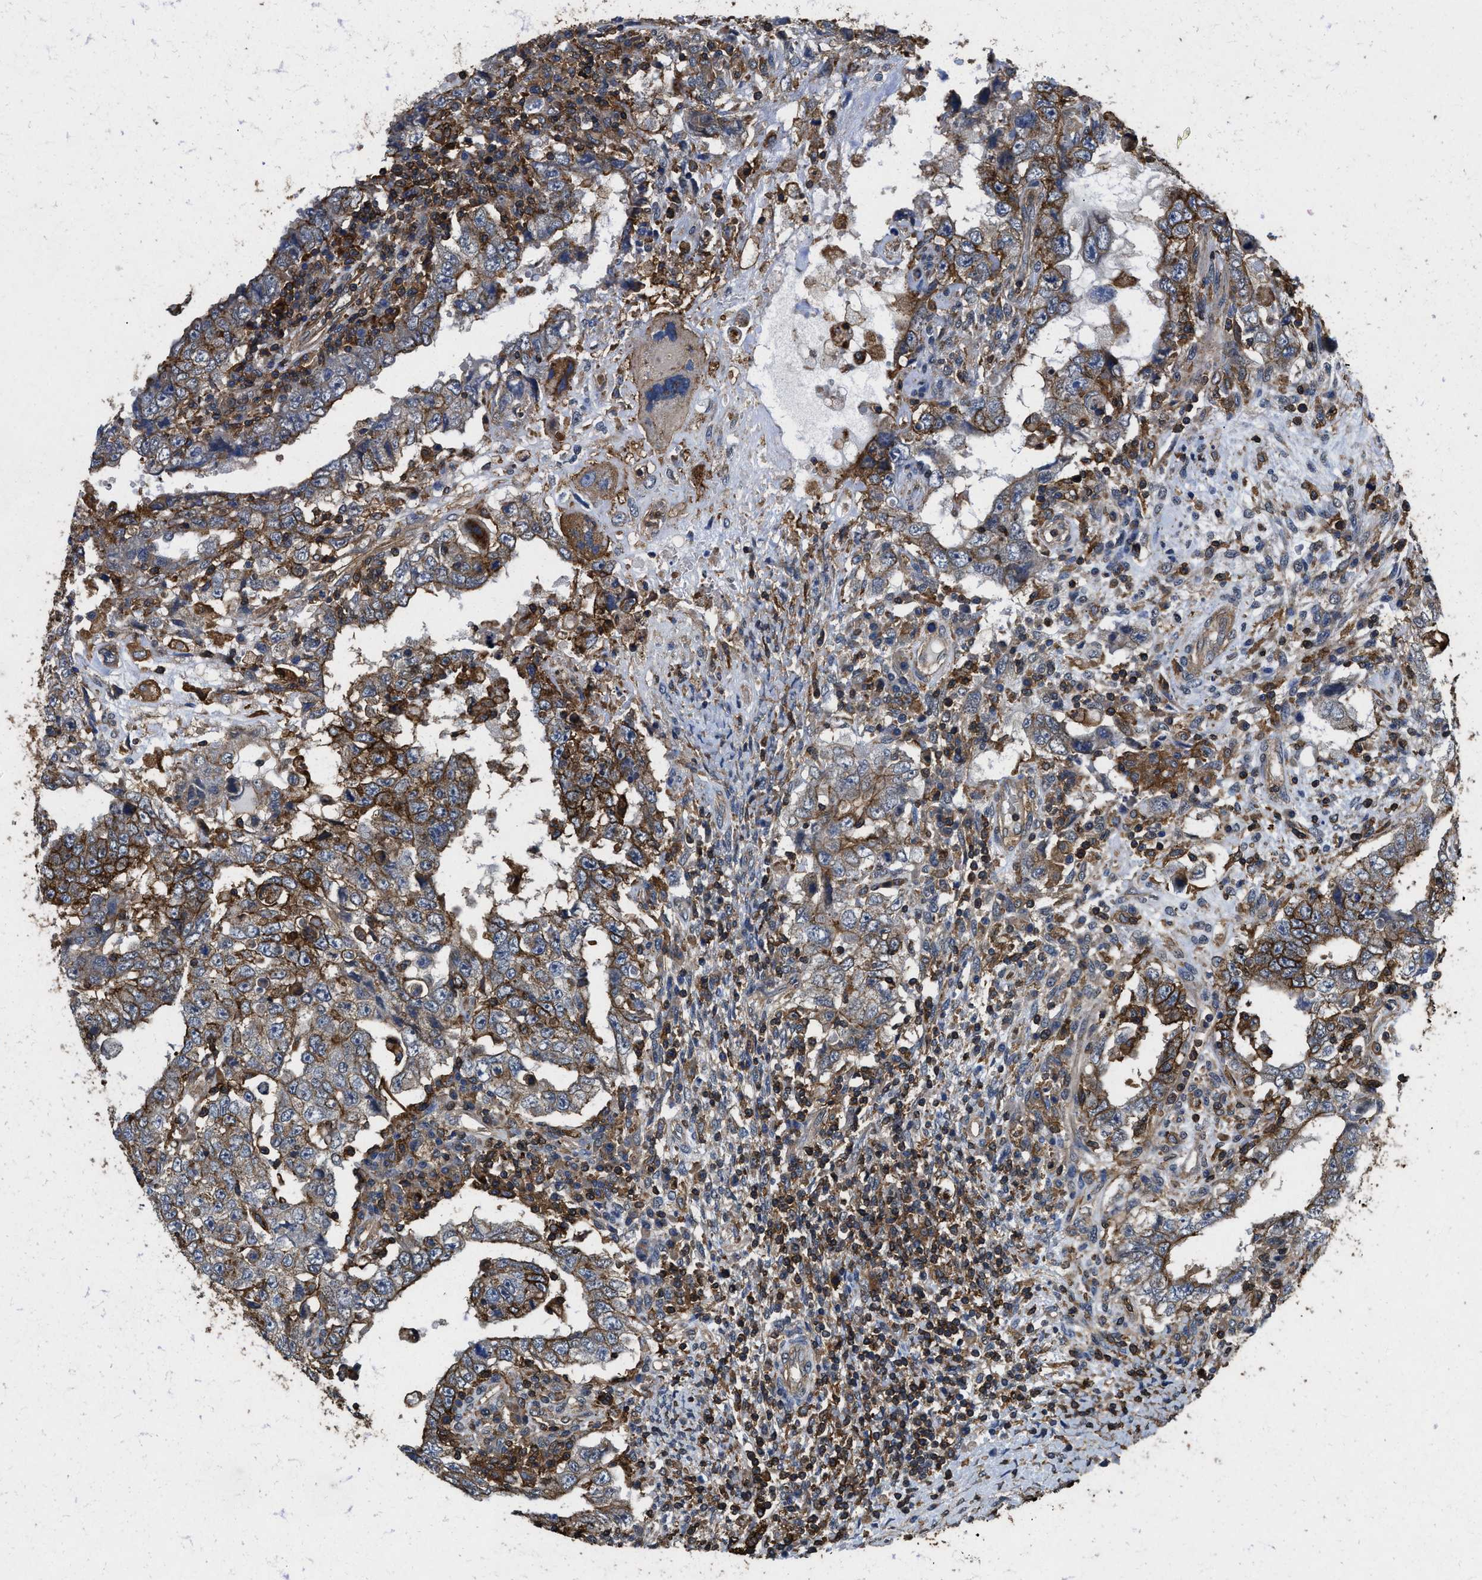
{"staining": {"intensity": "moderate", "quantity": "<25%", "location": "cytoplasmic/membranous"}, "tissue": "testis cancer", "cell_type": "Tumor cells", "image_type": "cancer", "snomed": [{"axis": "morphology", "description": "Carcinoma, Embryonal, NOS"}, {"axis": "topography", "description": "Testis"}], "caption": "Brown immunohistochemical staining in testis cancer reveals moderate cytoplasmic/membranous staining in approximately <25% of tumor cells.", "gene": "LINGO2", "patient": {"sex": "male", "age": 26}}